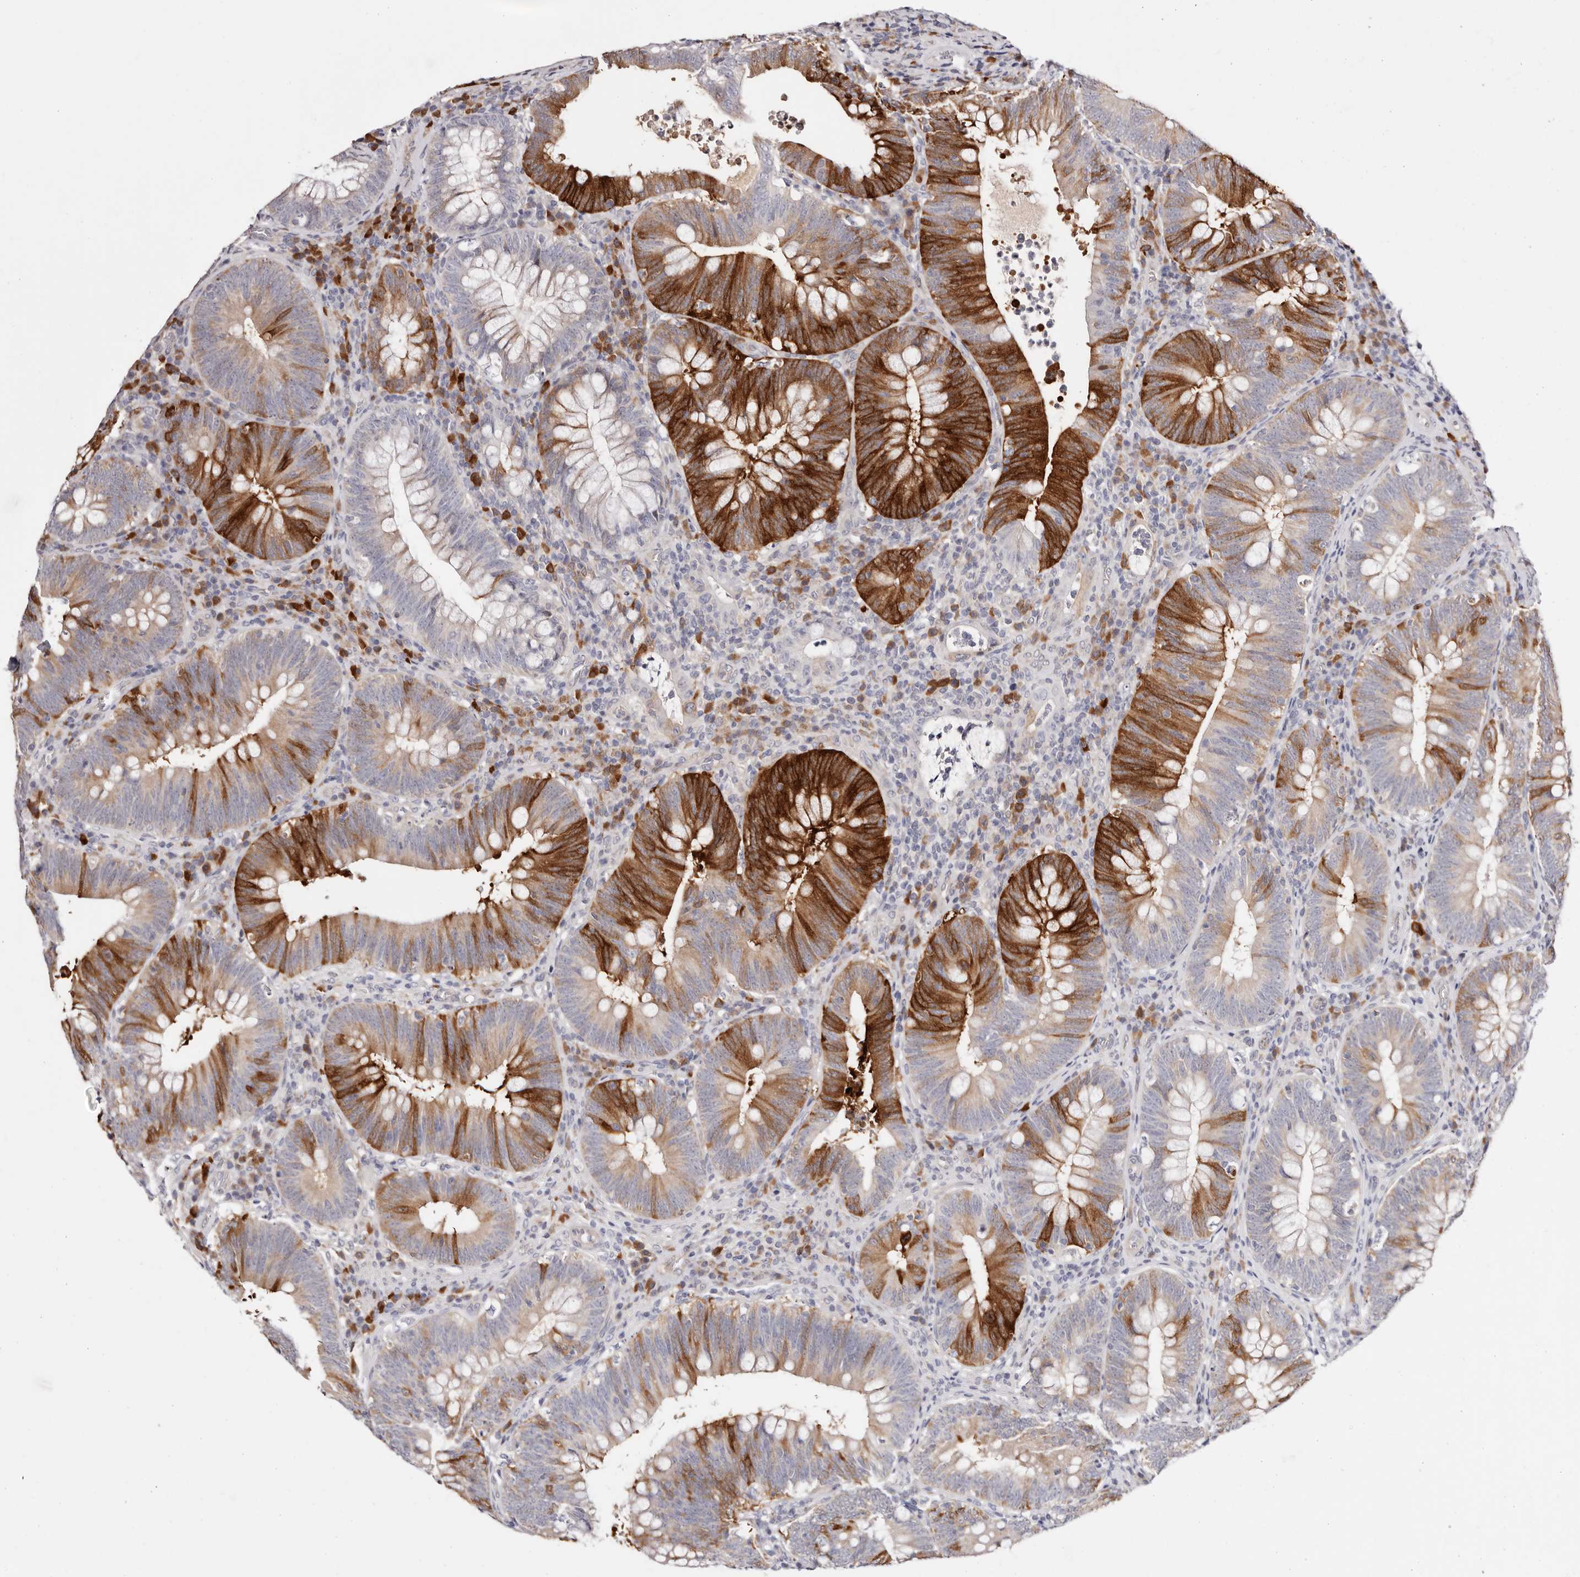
{"staining": {"intensity": "strong", "quantity": "25%-75%", "location": "cytoplasmic/membranous"}, "tissue": "colorectal cancer", "cell_type": "Tumor cells", "image_type": "cancer", "snomed": [{"axis": "morphology", "description": "Normal tissue, NOS"}, {"axis": "topography", "description": "Colon"}], "caption": "IHC of colorectal cancer reveals high levels of strong cytoplasmic/membranous expression in about 25%-75% of tumor cells.", "gene": "GFOD1", "patient": {"sex": "female", "age": 82}}